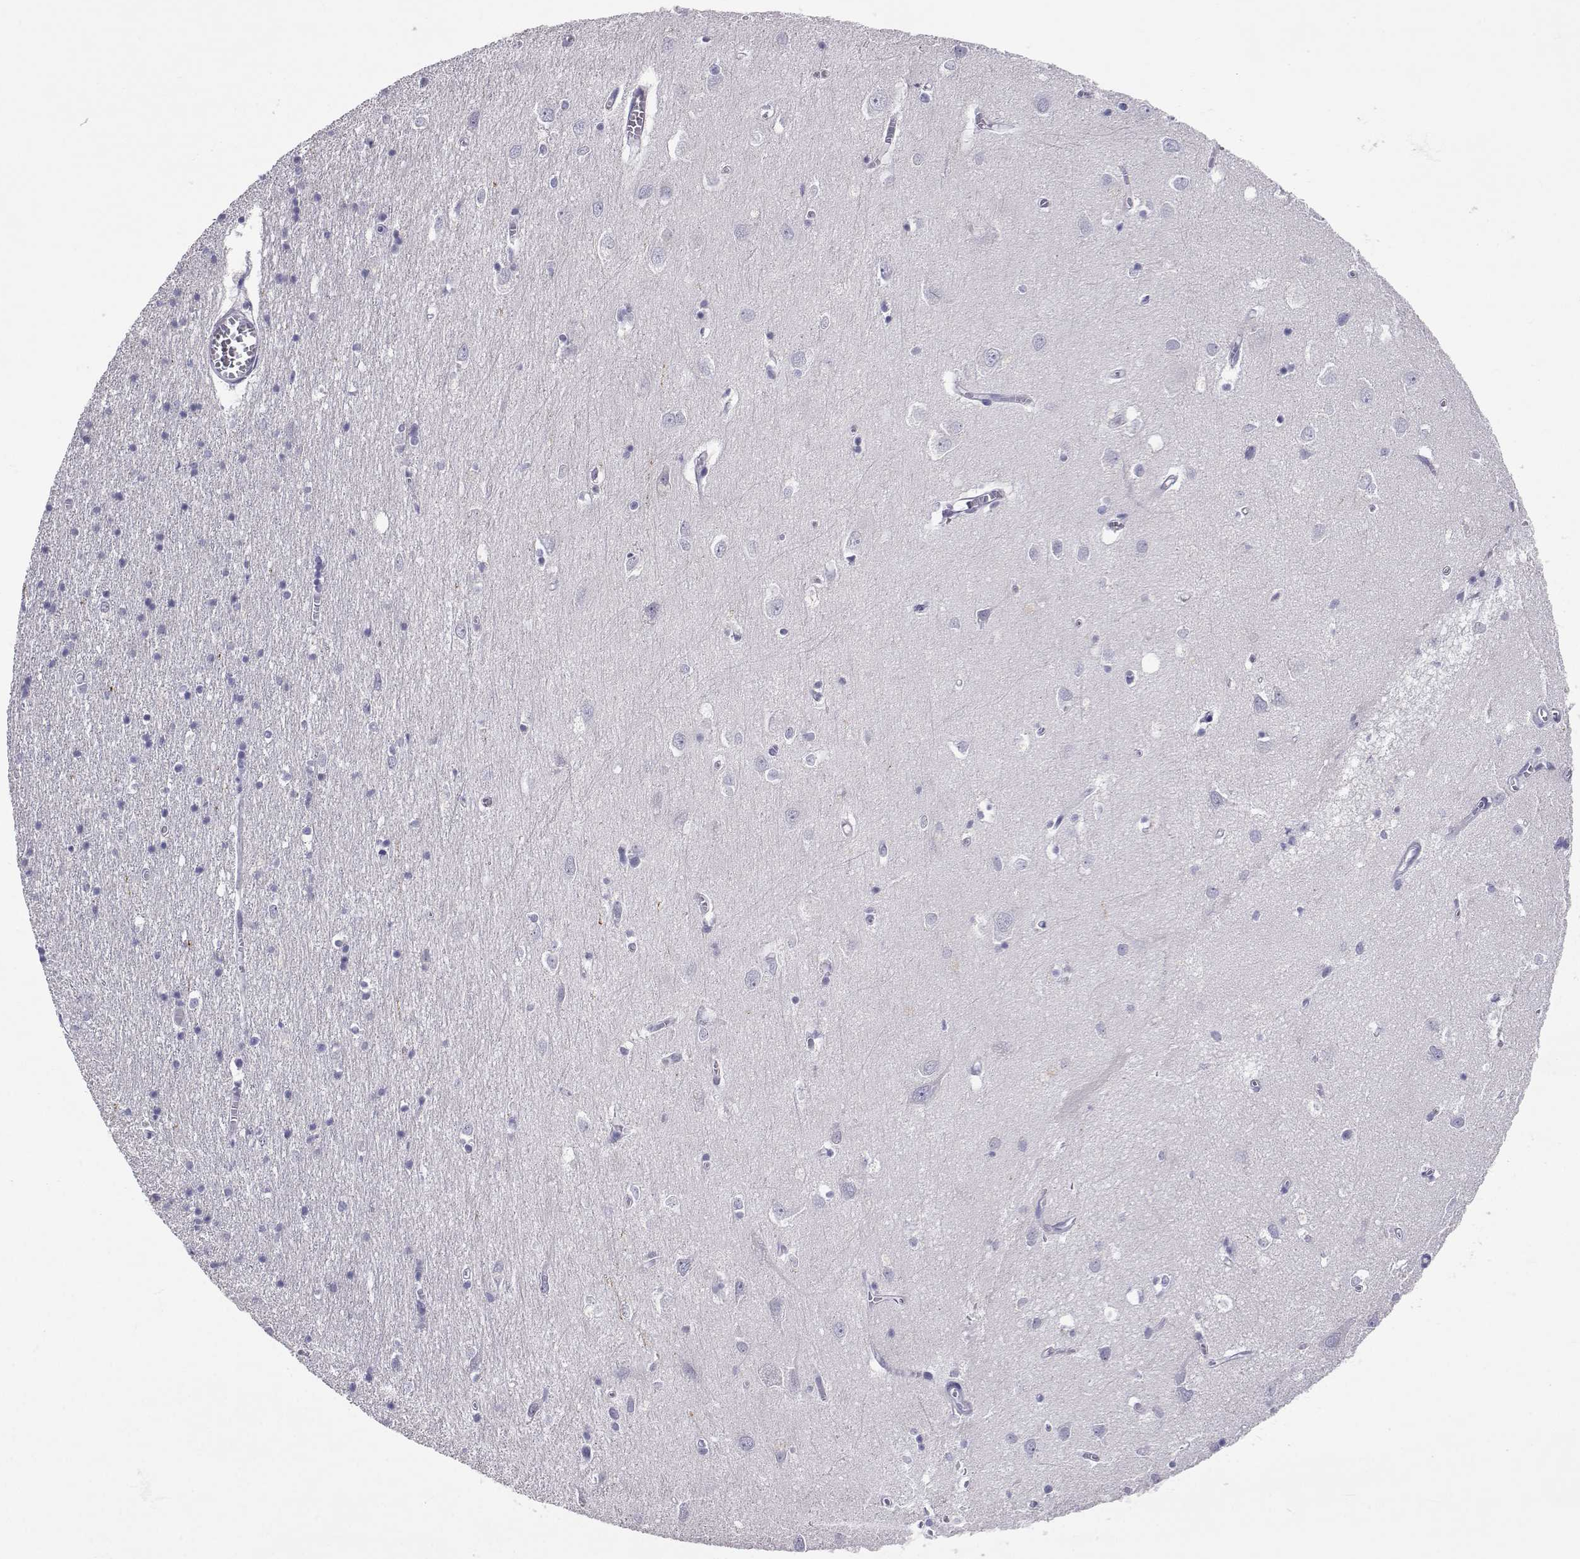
{"staining": {"intensity": "negative", "quantity": "none", "location": "none"}, "tissue": "cerebral cortex", "cell_type": "Endothelial cells", "image_type": "normal", "snomed": [{"axis": "morphology", "description": "Normal tissue, NOS"}, {"axis": "topography", "description": "Cerebral cortex"}], "caption": "Benign cerebral cortex was stained to show a protein in brown. There is no significant expression in endothelial cells.", "gene": "SLC6A3", "patient": {"sex": "male", "age": 70}}